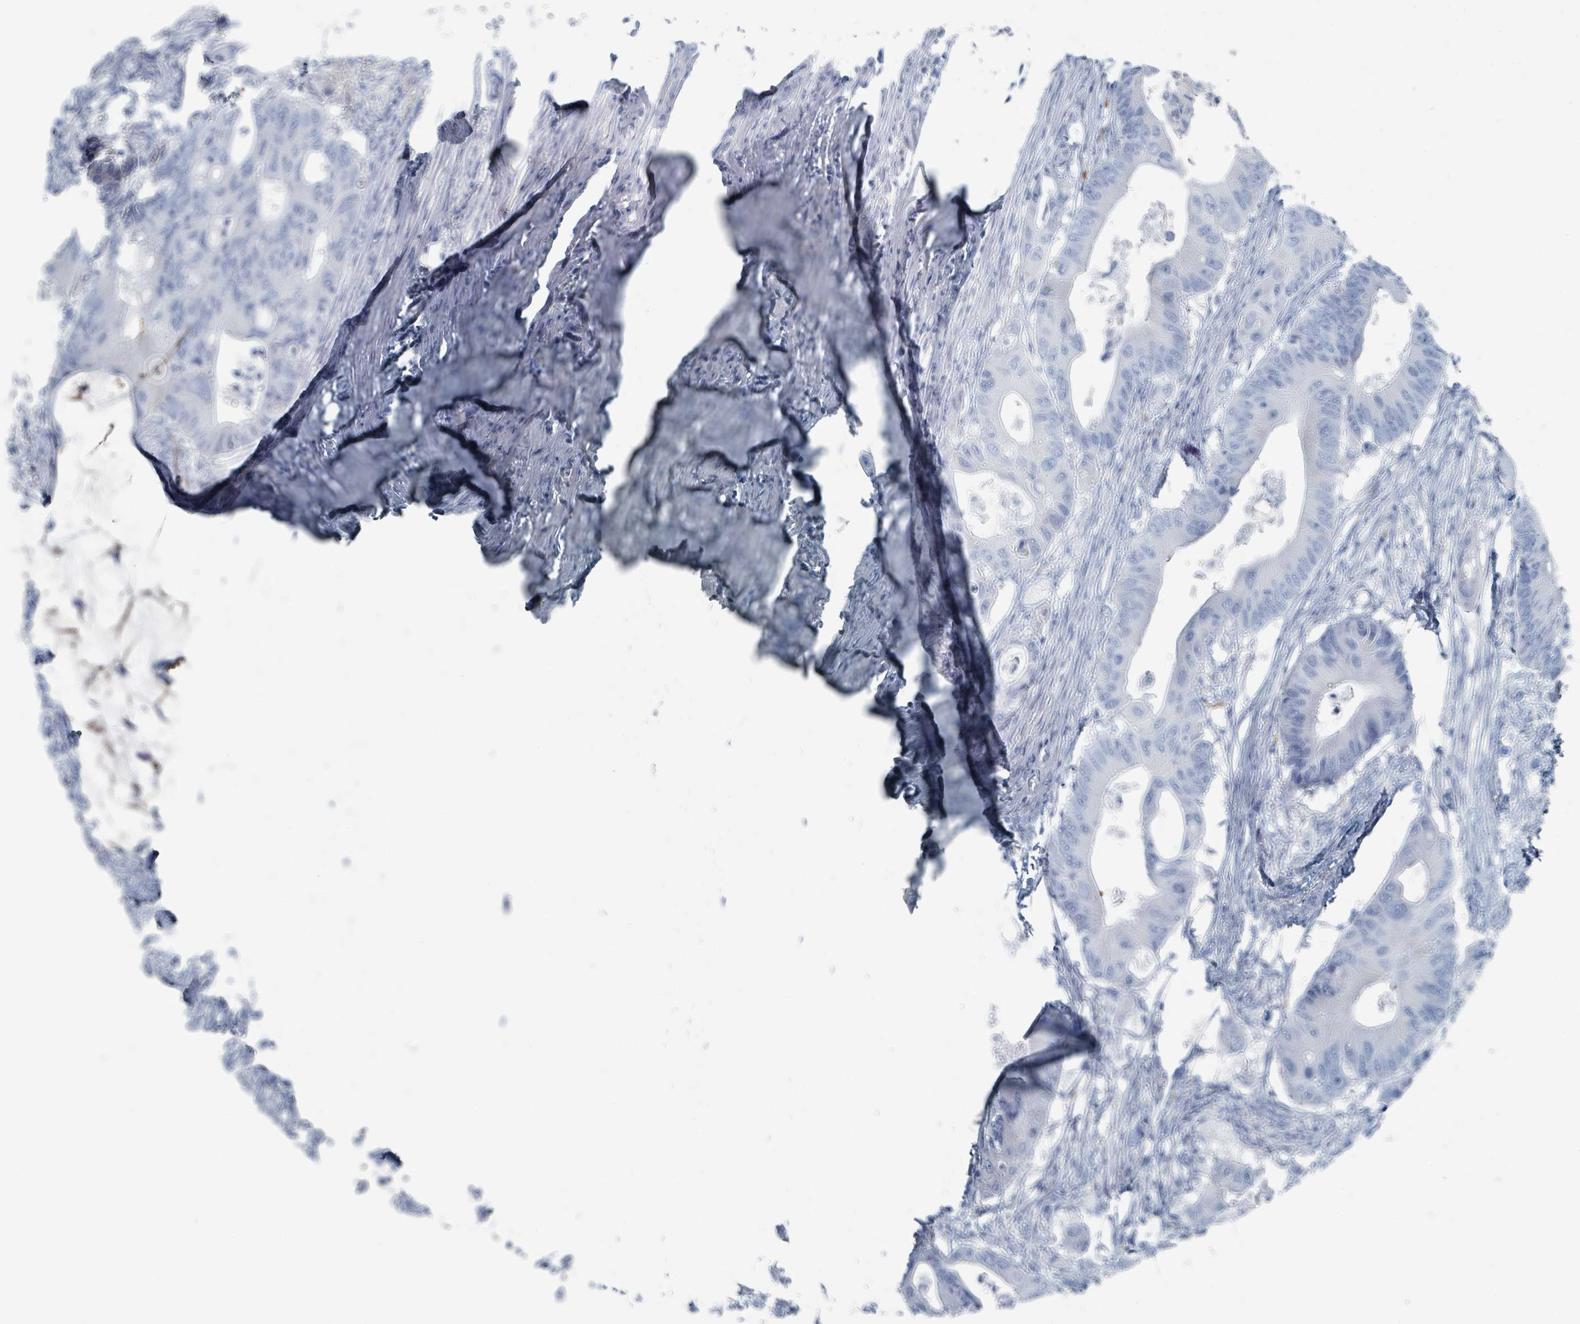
{"staining": {"intensity": "negative", "quantity": "none", "location": "none"}, "tissue": "colorectal cancer", "cell_type": "Tumor cells", "image_type": "cancer", "snomed": [{"axis": "morphology", "description": "Adenocarcinoma, NOS"}, {"axis": "topography", "description": "Colon"}], "caption": "This is an immunohistochemistry (IHC) histopathology image of human colorectal cancer. There is no staining in tumor cells.", "gene": "GAMT", "patient": {"sex": "male", "age": 71}}